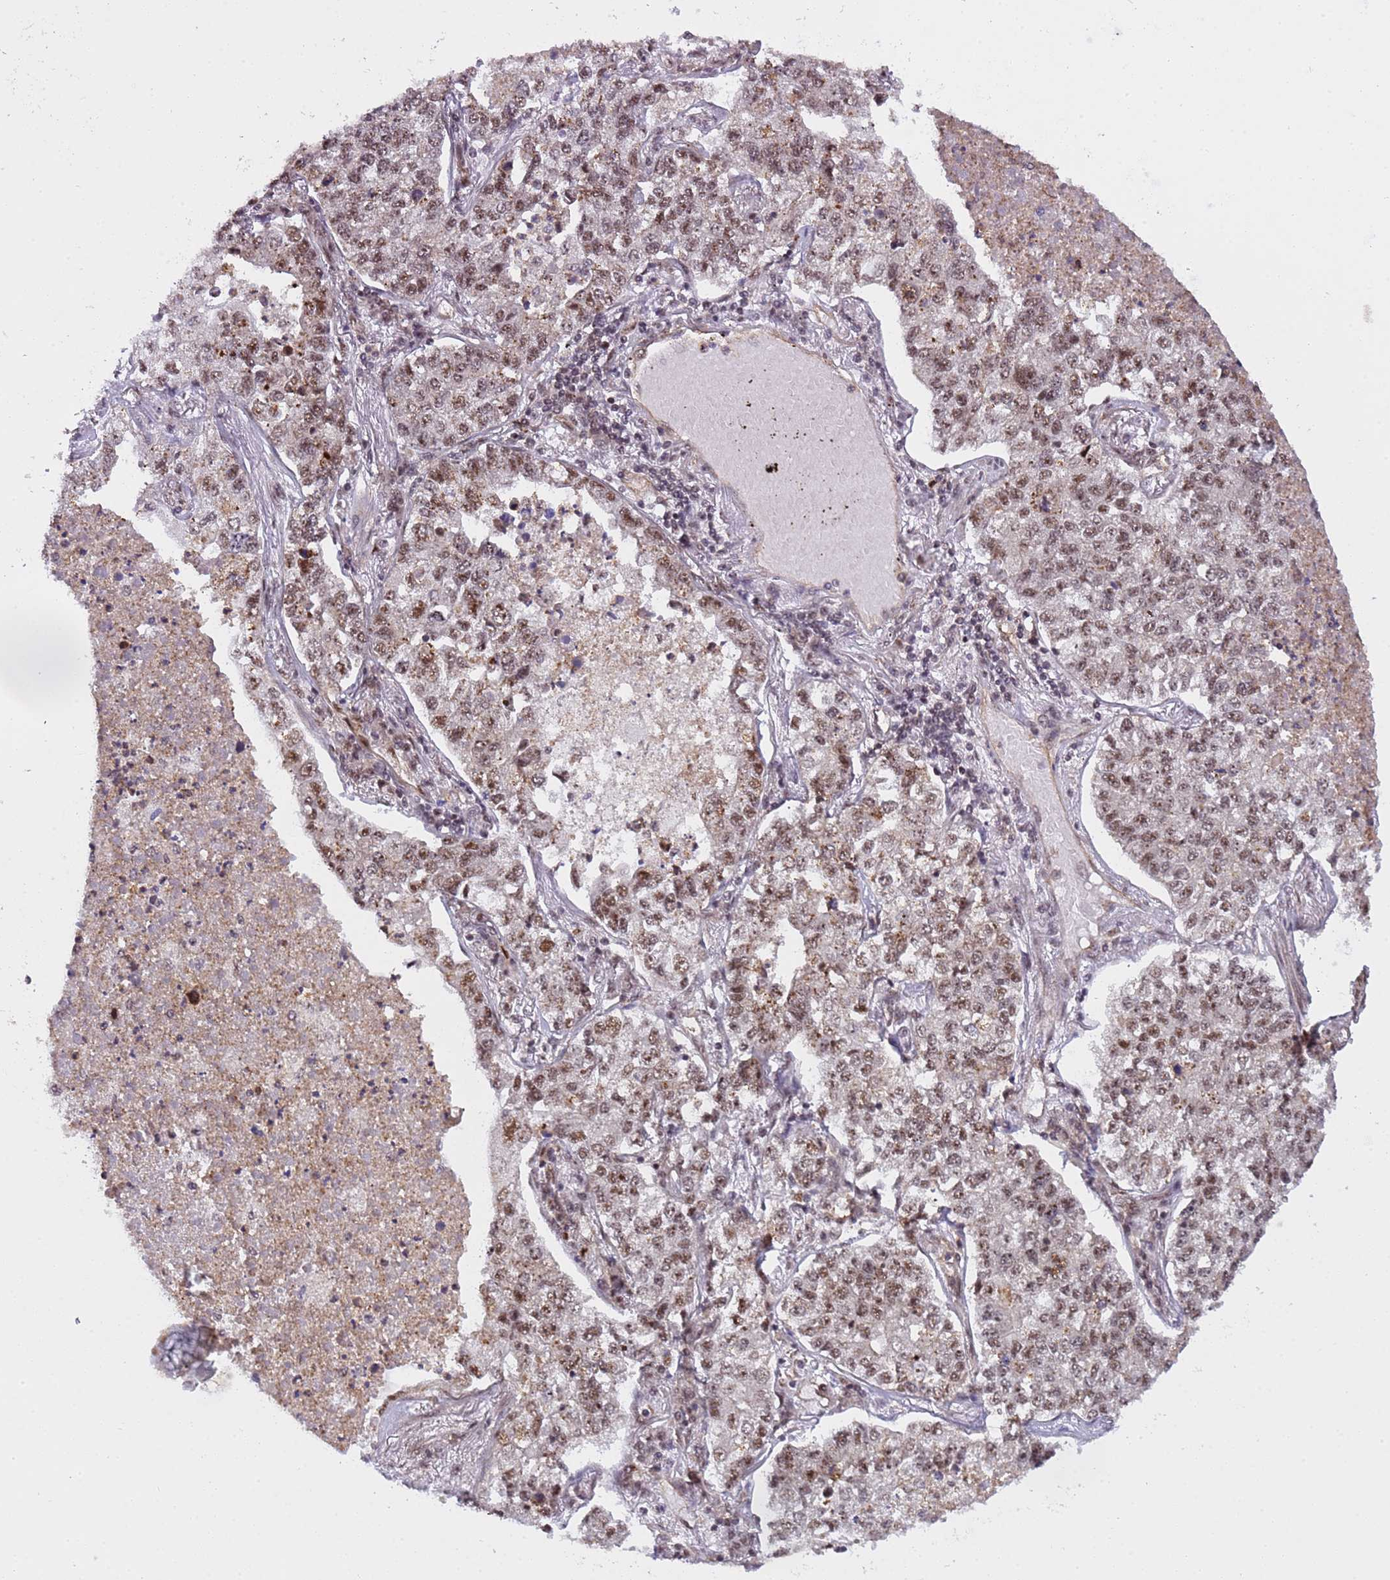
{"staining": {"intensity": "moderate", "quantity": ">75%", "location": "cytoplasmic/membranous,nuclear"}, "tissue": "lung cancer", "cell_type": "Tumor cells", "image_type": "cancer", "snomed": [{"axis": "morphology", "description": "Adenocarcinoma, NOS"}, {"axis": "topography", "description": "Lung"}], "caption": "Immunohistochemistry (IHC) micrograph of human adenocarcinoma (lung) stained for a protein (brown), which reveals medium levels of moderate cytoplasmic/membranous and nuclear staining in approximately >75% of tumor cells.", "gene": "EMC2", "patient": {"sex": "male", "age": 49}}